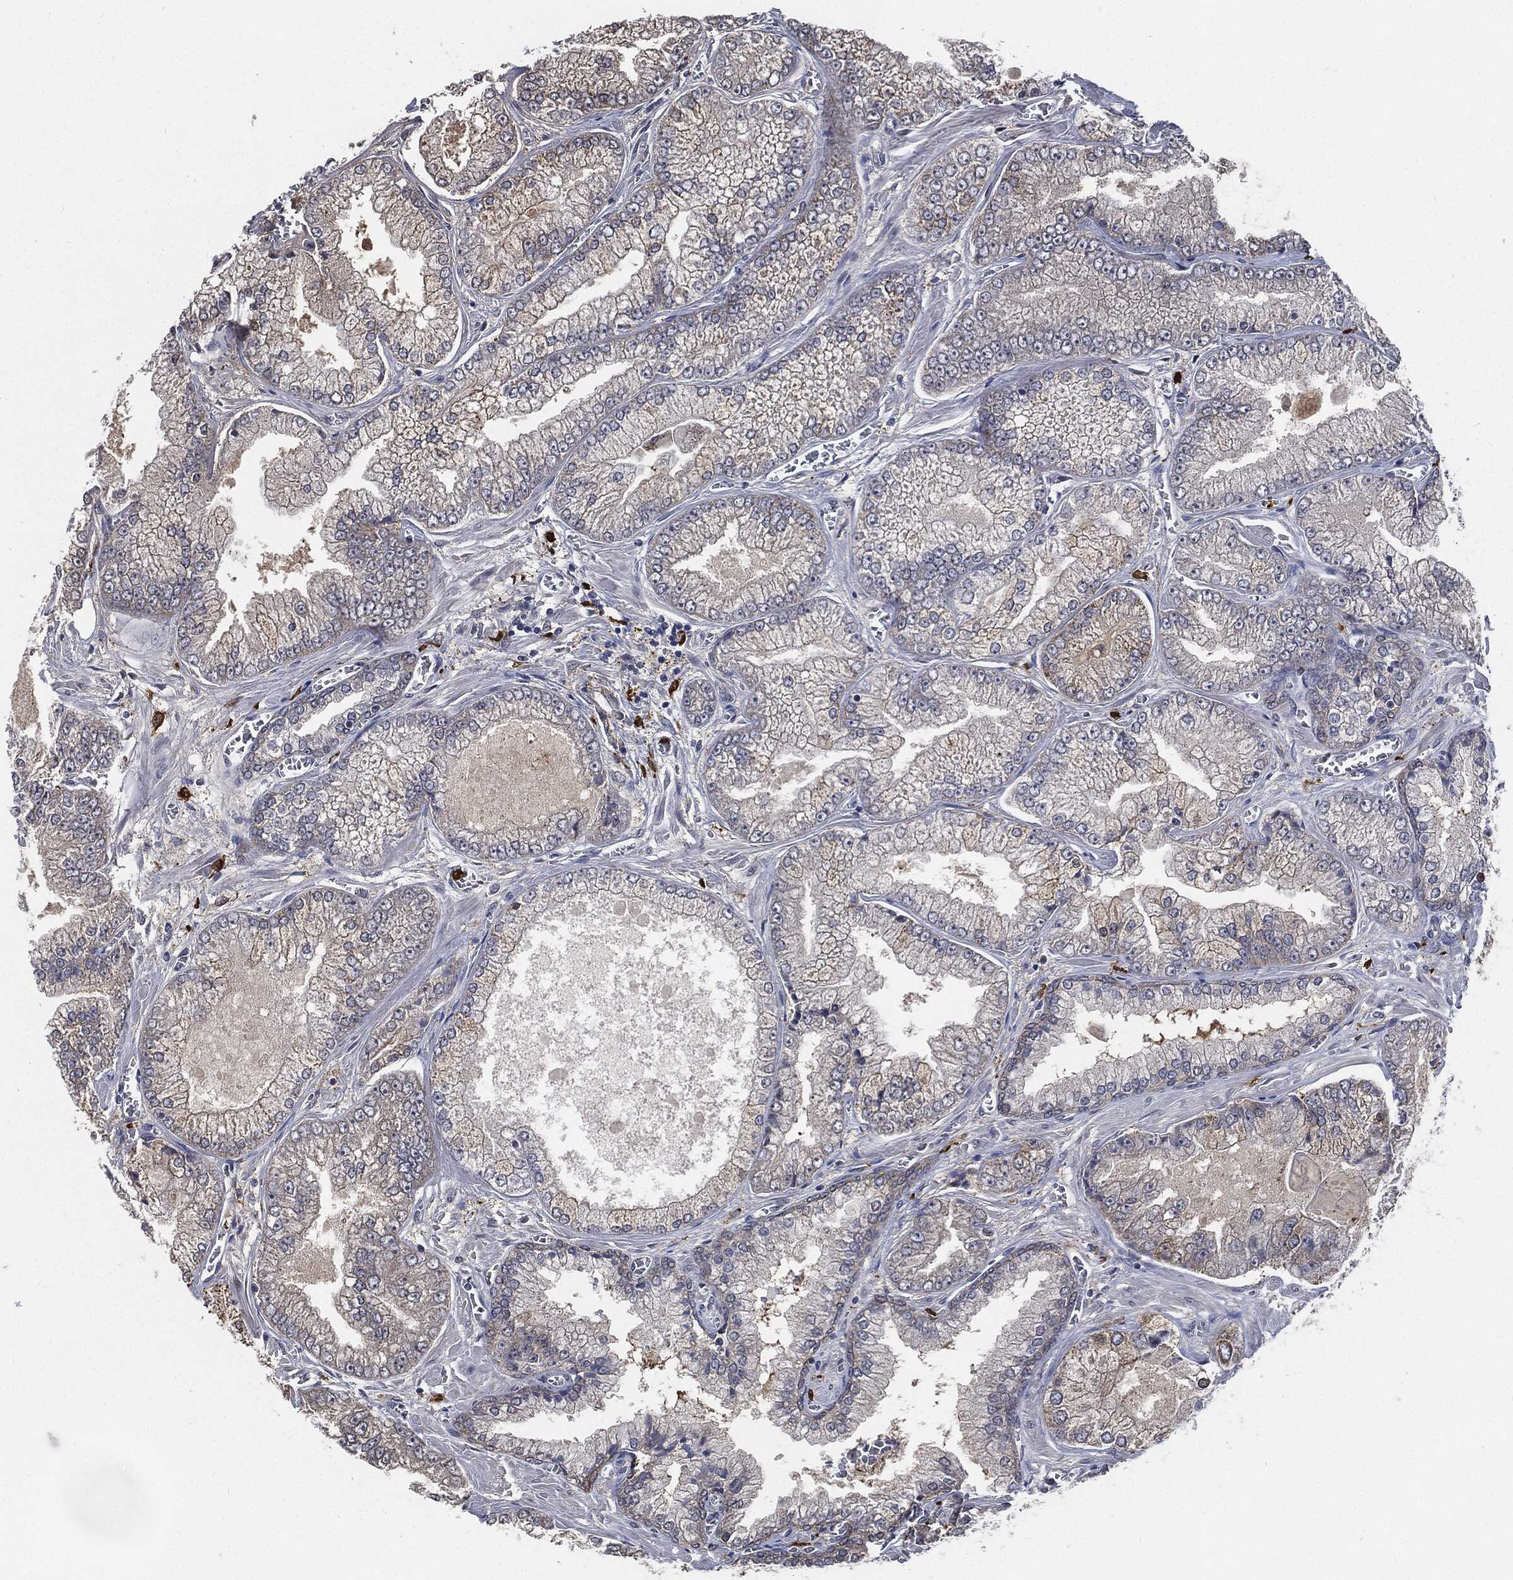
{"staining": {"intensity": "negative", "quantity": "none", "location": "none"}, "tissue": "prostate cancer", "cell_type": "Tumor cells", "image_type": "cancer", "snomed": [{"axis": "morphology", "description": "Adenocarcinoma, Low grade"}, {"axis": "topography", "description": "Prostate"}], "caption": "The immunohistochemistry photomicrograph has no significant staining in tumor cells of prostate cancer (adenocarcinoma (low-grade)) tissue. (DAB (3,3'-diaminobenzidine) immunohistochemistry with hematoxylin counter stain).", "gene": "S100A9", "patient": {"sex": "male", "age": 57}}